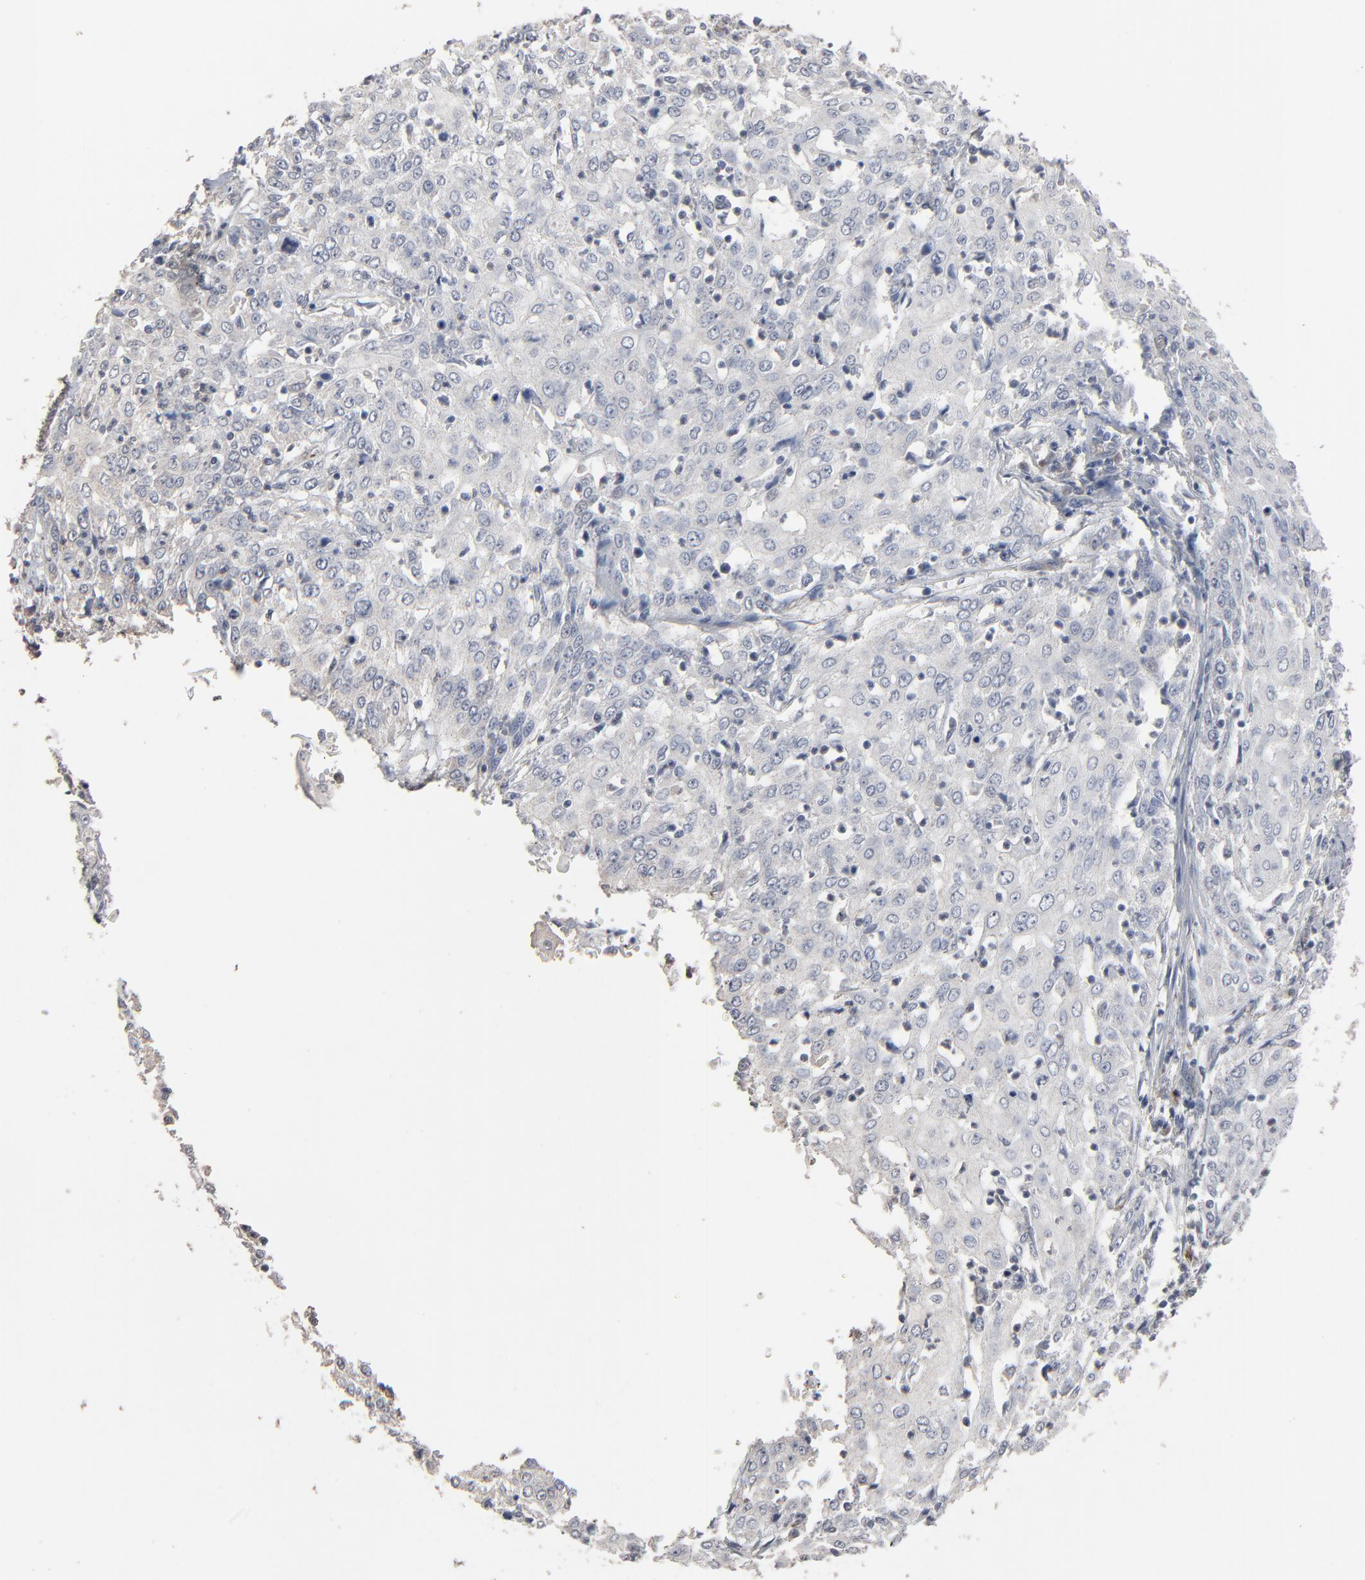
{"staining": {"intensity": "negative", "quantity": "none", "location": "none"}, "tissue": "cervical cancer", "cell_type": "Tumor cells", "image_type": "cancer", "snomed": [{"axis": "morphology", "description": "Squamous cell carcinoma, NOS"}, {"axis": "topography", "description": "Cervix"}], "caption": "Human cervical cancer (squamous cell carcinoma) stained for a protein using immunohistochemistry shows no expression in tumor cells.", "gene": "JAM3", "patient": {"sex": "female", "age": 39}}